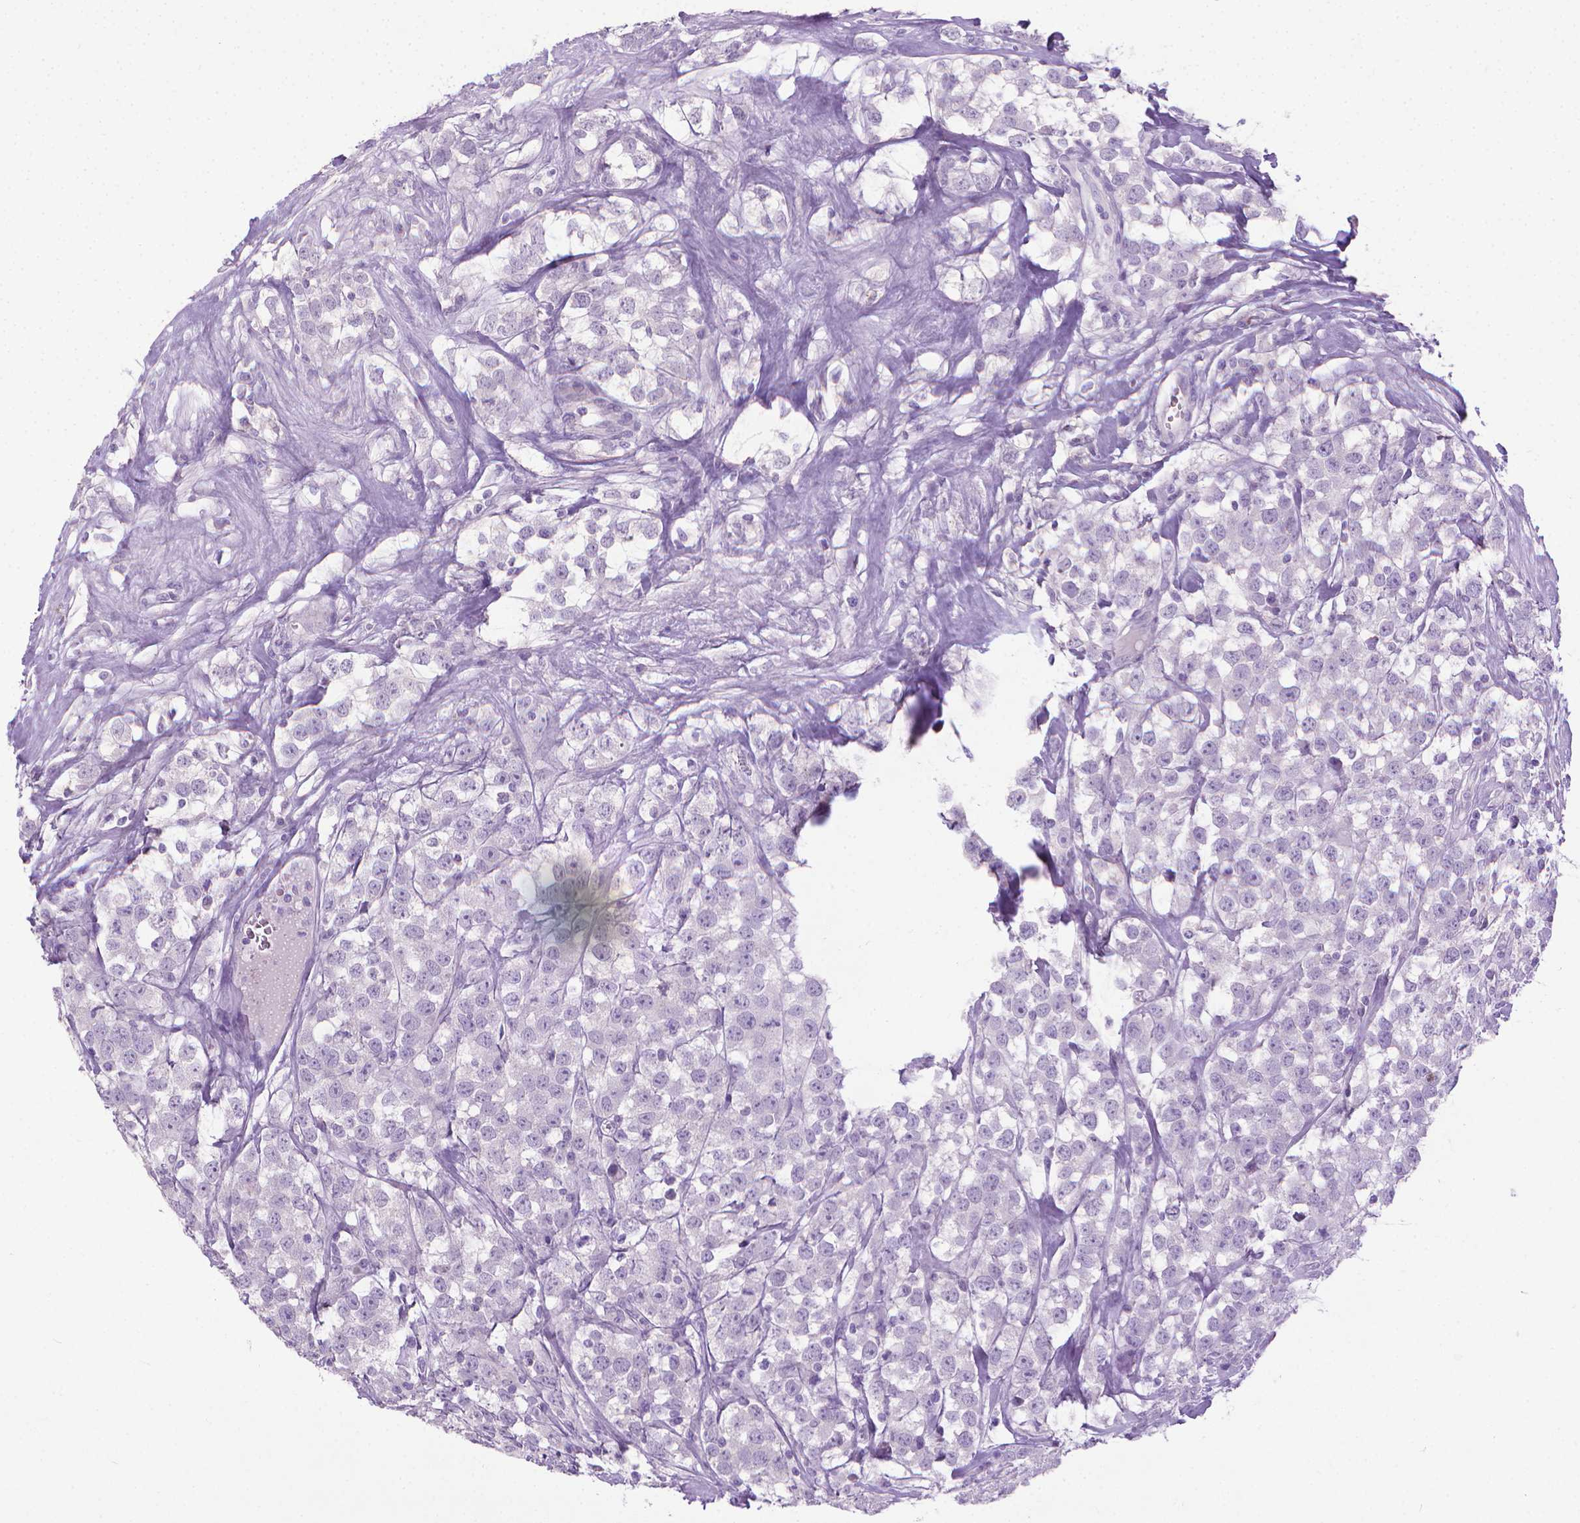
{"staining": {"intensity": "negative", "quantity": "none", "location": "none"}, "tissue": "testis cancer", "cell_type": "Tumor cells", "image_type": "cancer", "snomed": [{"axis": "morphology", "description": "Seminoma, NOS"}, {"axis": "topography", "description": "Testis"}], "caption": "An immunohistochemistry (IHC) histopathology image of testis seminoma is shown. There is no staining in tumor cells of testis seminoma.", "gene": "KRT5", "patient": {"sex": "male", "age": 59}}